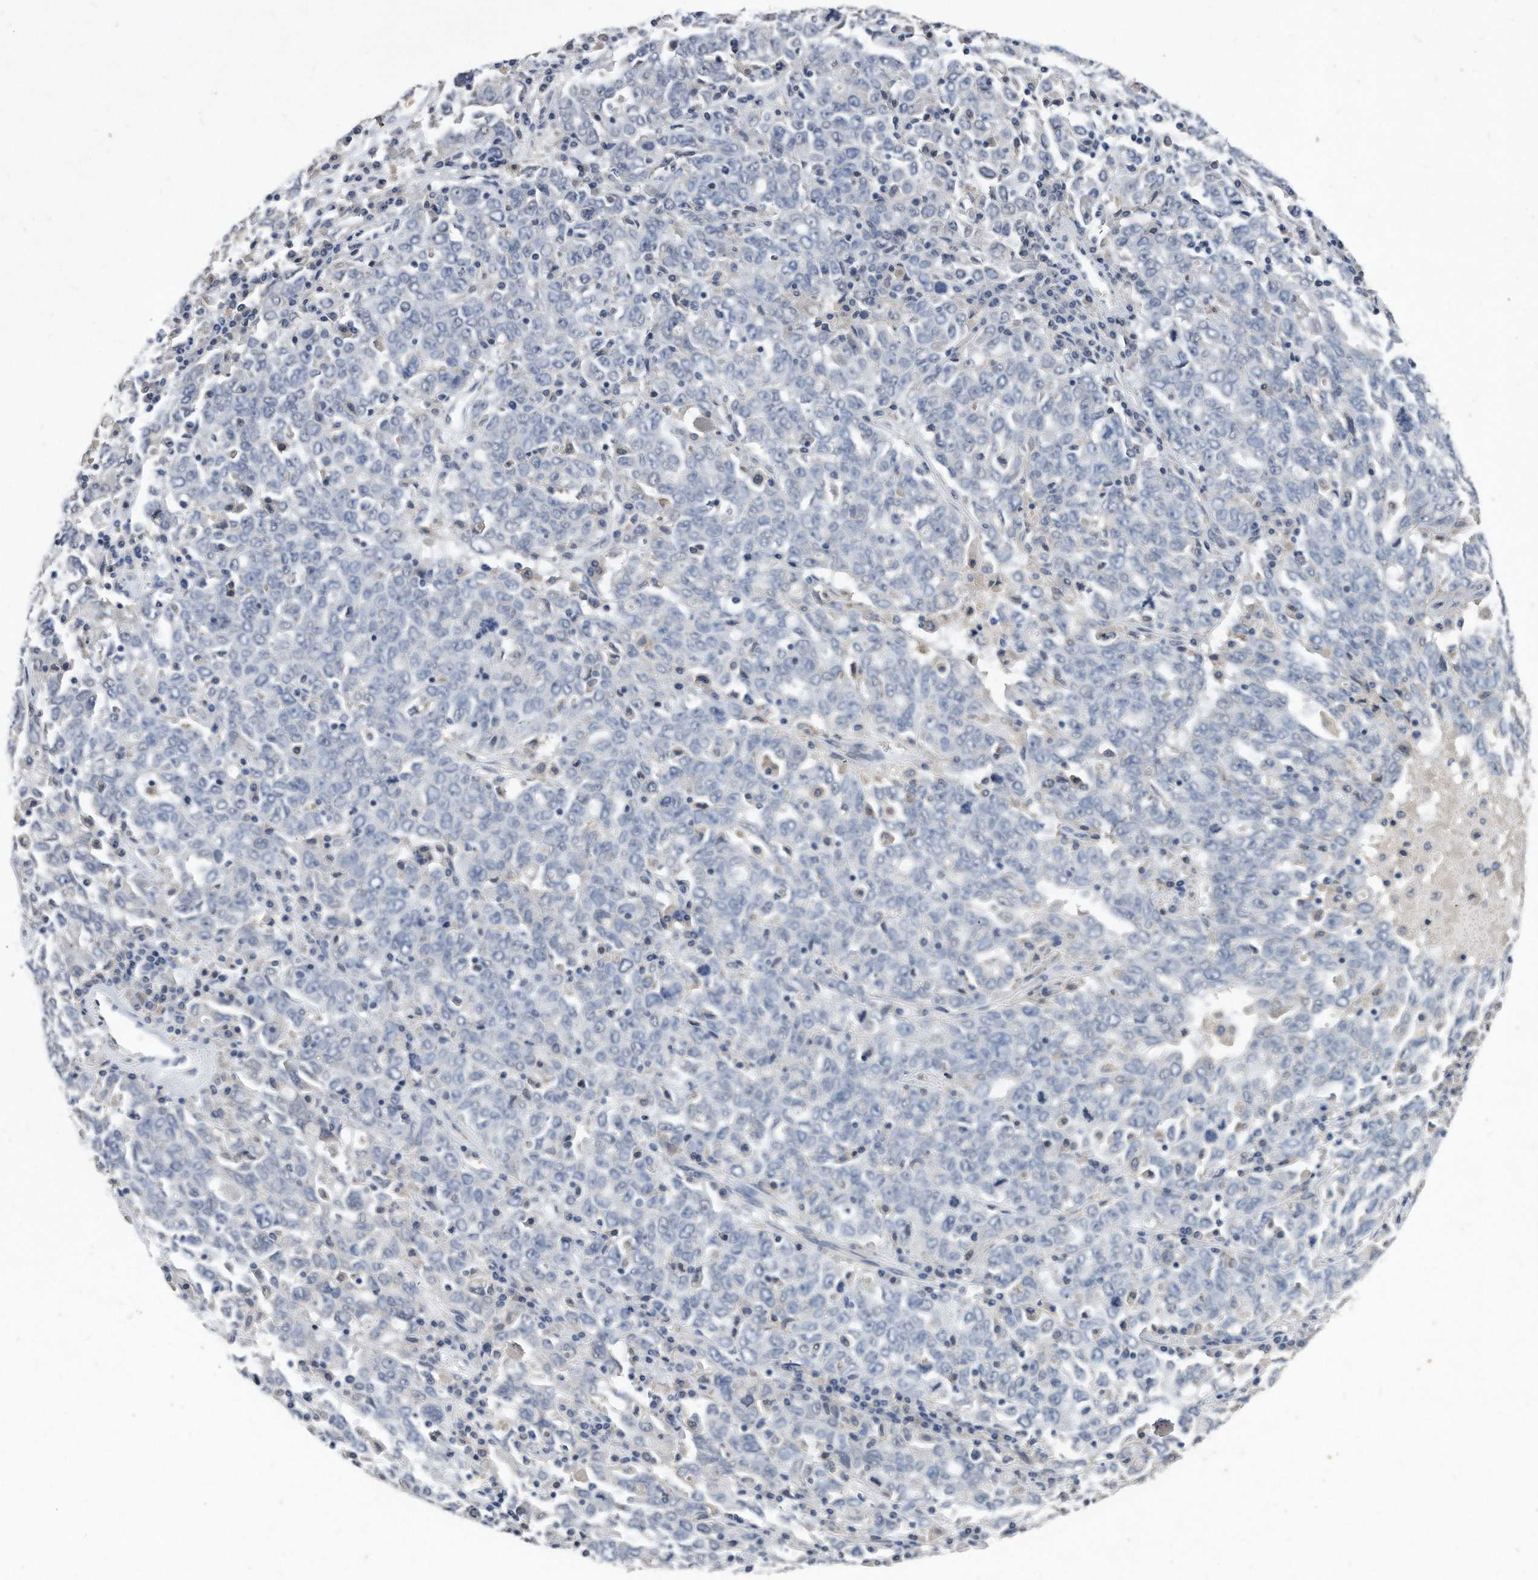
{"staining": {"intensity": "negative", "quantity": "none", "location": "none"}, "tissue": "ovarian cancer", "cell_type": "Tumor cells", "image_type": "cancer", "snomed": [{"axis": "morphology", "description": "Carcinoma, endometroid"}, {"axis": "topography", "description": "Ovary"}], "caption": "Histopathology image shows no protein staining in tumor cells of ovarian endometroid carcinoma tissue.", "gene": "HOMER3", "patient": {"sex": "female", "age": 62}}